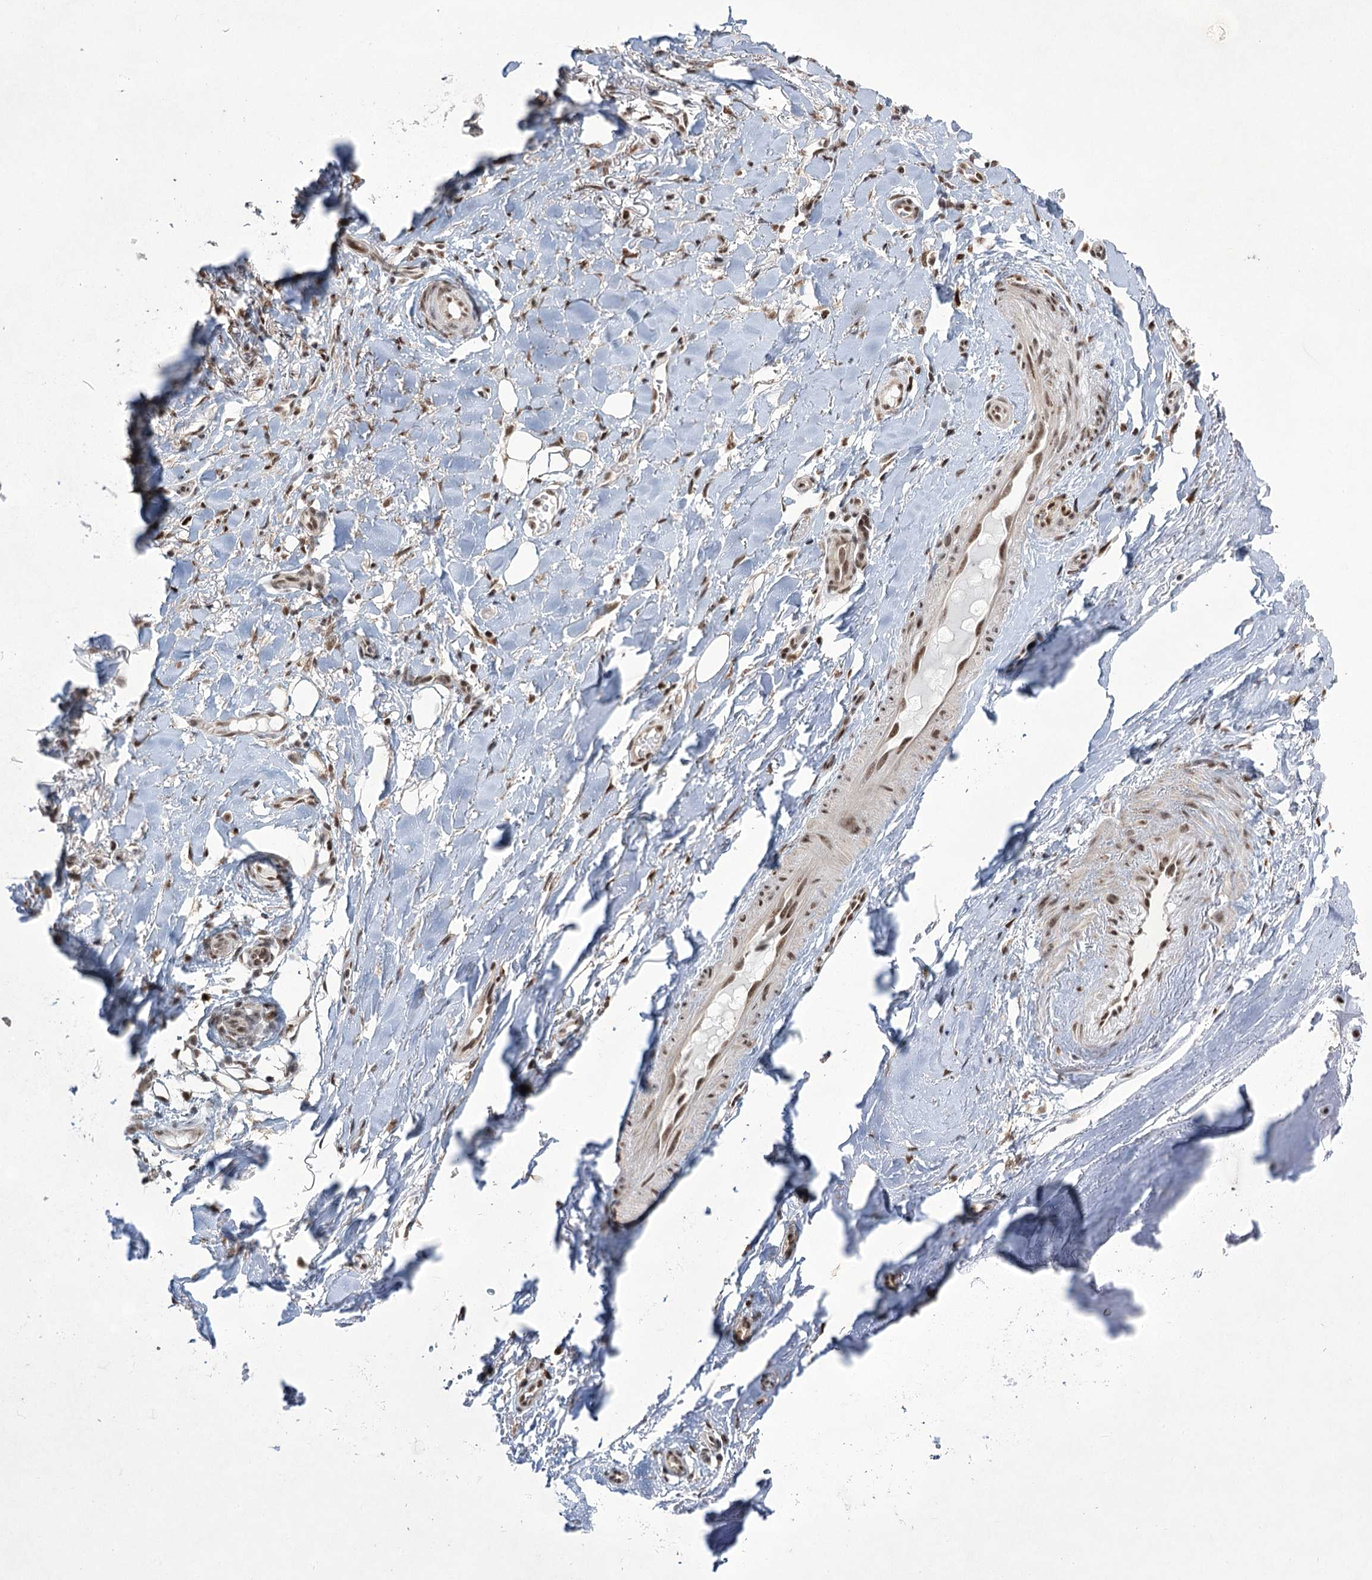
{"staining": {"intensity": "moderate", "quantity": ">75%", "location": "nuclear"}, "tissue": "adipose tissue", "cell_type": "Adipocytes", "image_type": "normal", "snomed": [{"axis": "morphology", "description": "Normal tissue, NOS"}, {"axis": "morphology", "description": "Basal cell carcinoma"}, {"axis": "topography", "description": "Skin"}], "caption": "Immunohistochemical staining of benign adipose tissue reveals >75% levels of moderate nuclear protein positivity in approximately >75% of adipocytes.", "gene": "ZCCHC8", "patient": {"sex": "female", "age": 89}}